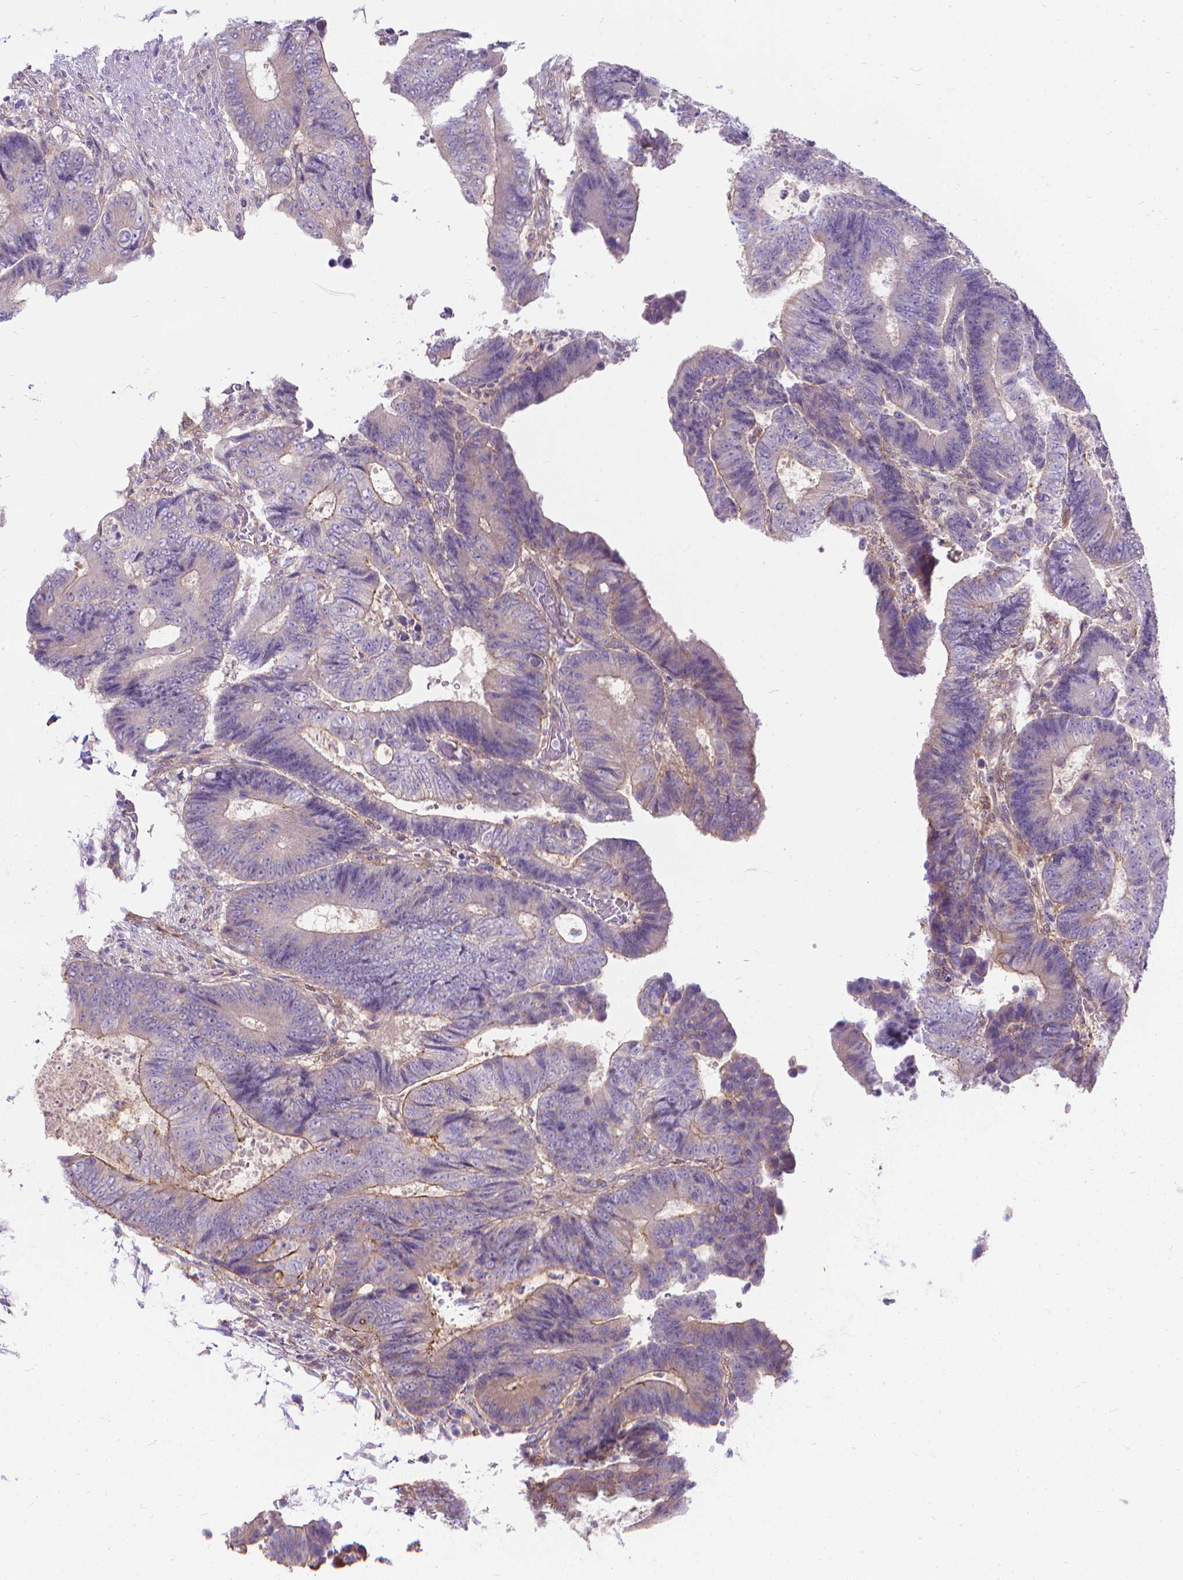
{"staining": {"intensity": "weak", "quantity": "<25%", "location": "cytoplasmic/membranous"}, "tissue": "colorectal cancer", "cell_type": "Tumor cells", "image_type": "cancer", "snomed": [{"axis": "morphology", "description": "Adenocarcinoma, NOS"}, {"axis": "topography", "description": "Colon"}], "caption": "DAB immunohistochemical staining of human colorectal cancer reveals no significant positivity in tumor cells. Nuclei are stained in blue.", "gene": "CFAP299", "patient": {"sex": "female", "age": 48}}